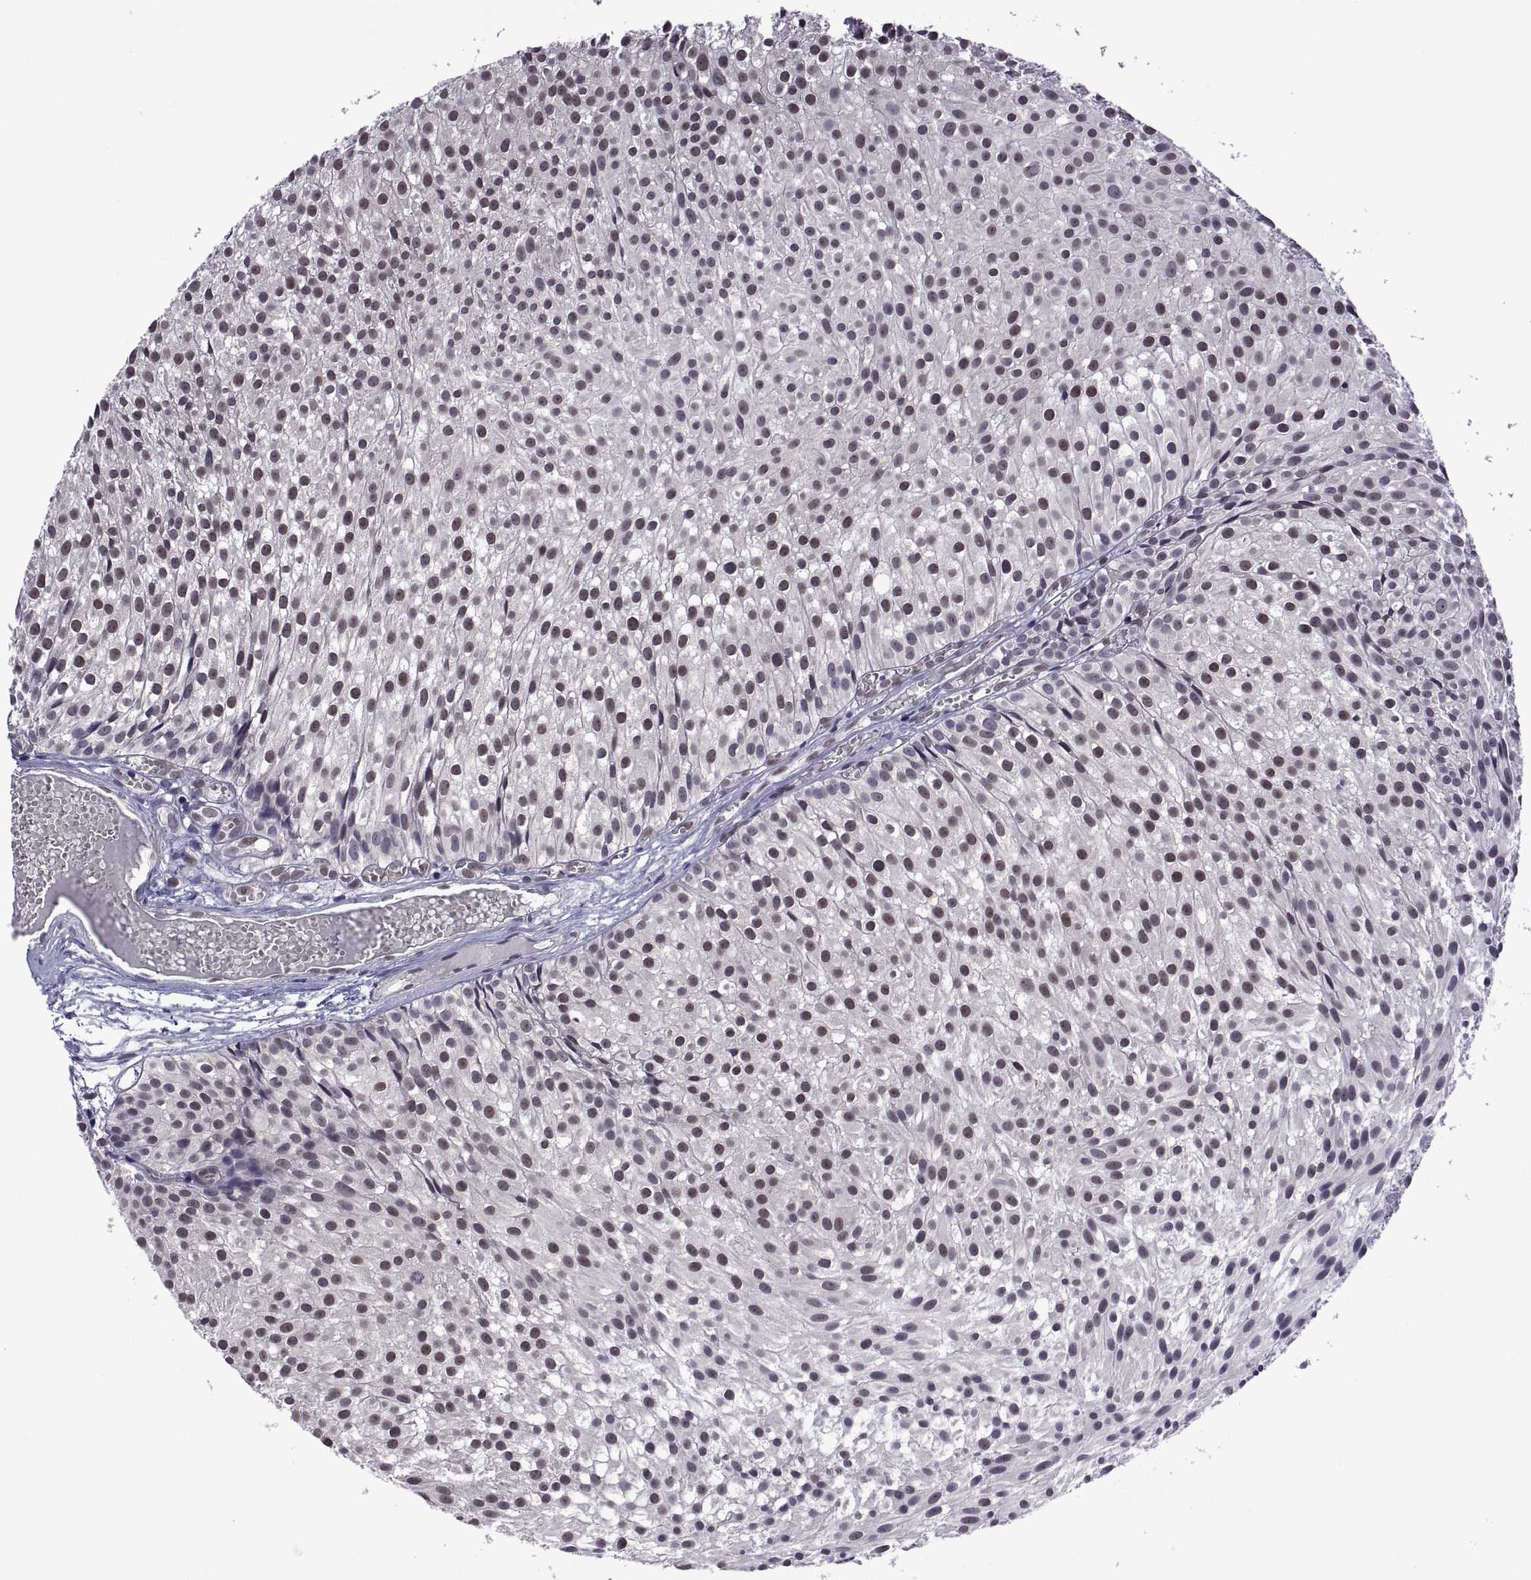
{"staining": {"intensity": "strong", "quantity": "25%-75%", "location": "nuclear"}, "tissue": "urothelial cancer", "cell_type": "Tumor cells", "image_type": "cancer", "snomed": [{"axis": "morphology", "description": "Urothelial carcinoma, Low grade"}, {"axis": "topography", "description": "Urinary bladder"}], "caption": "Urothelial cancer was stained to show a protein in brown. There is high levels of strong nuclear positivity in about 25%-75% of tumor cells. The protein is stained brown, and the nuclei are stained in blue (DAB IHC with brightfield microscopy, high magnification).", "gene": "NR4A1", "patient": {"sex": "male", "age": 63}}